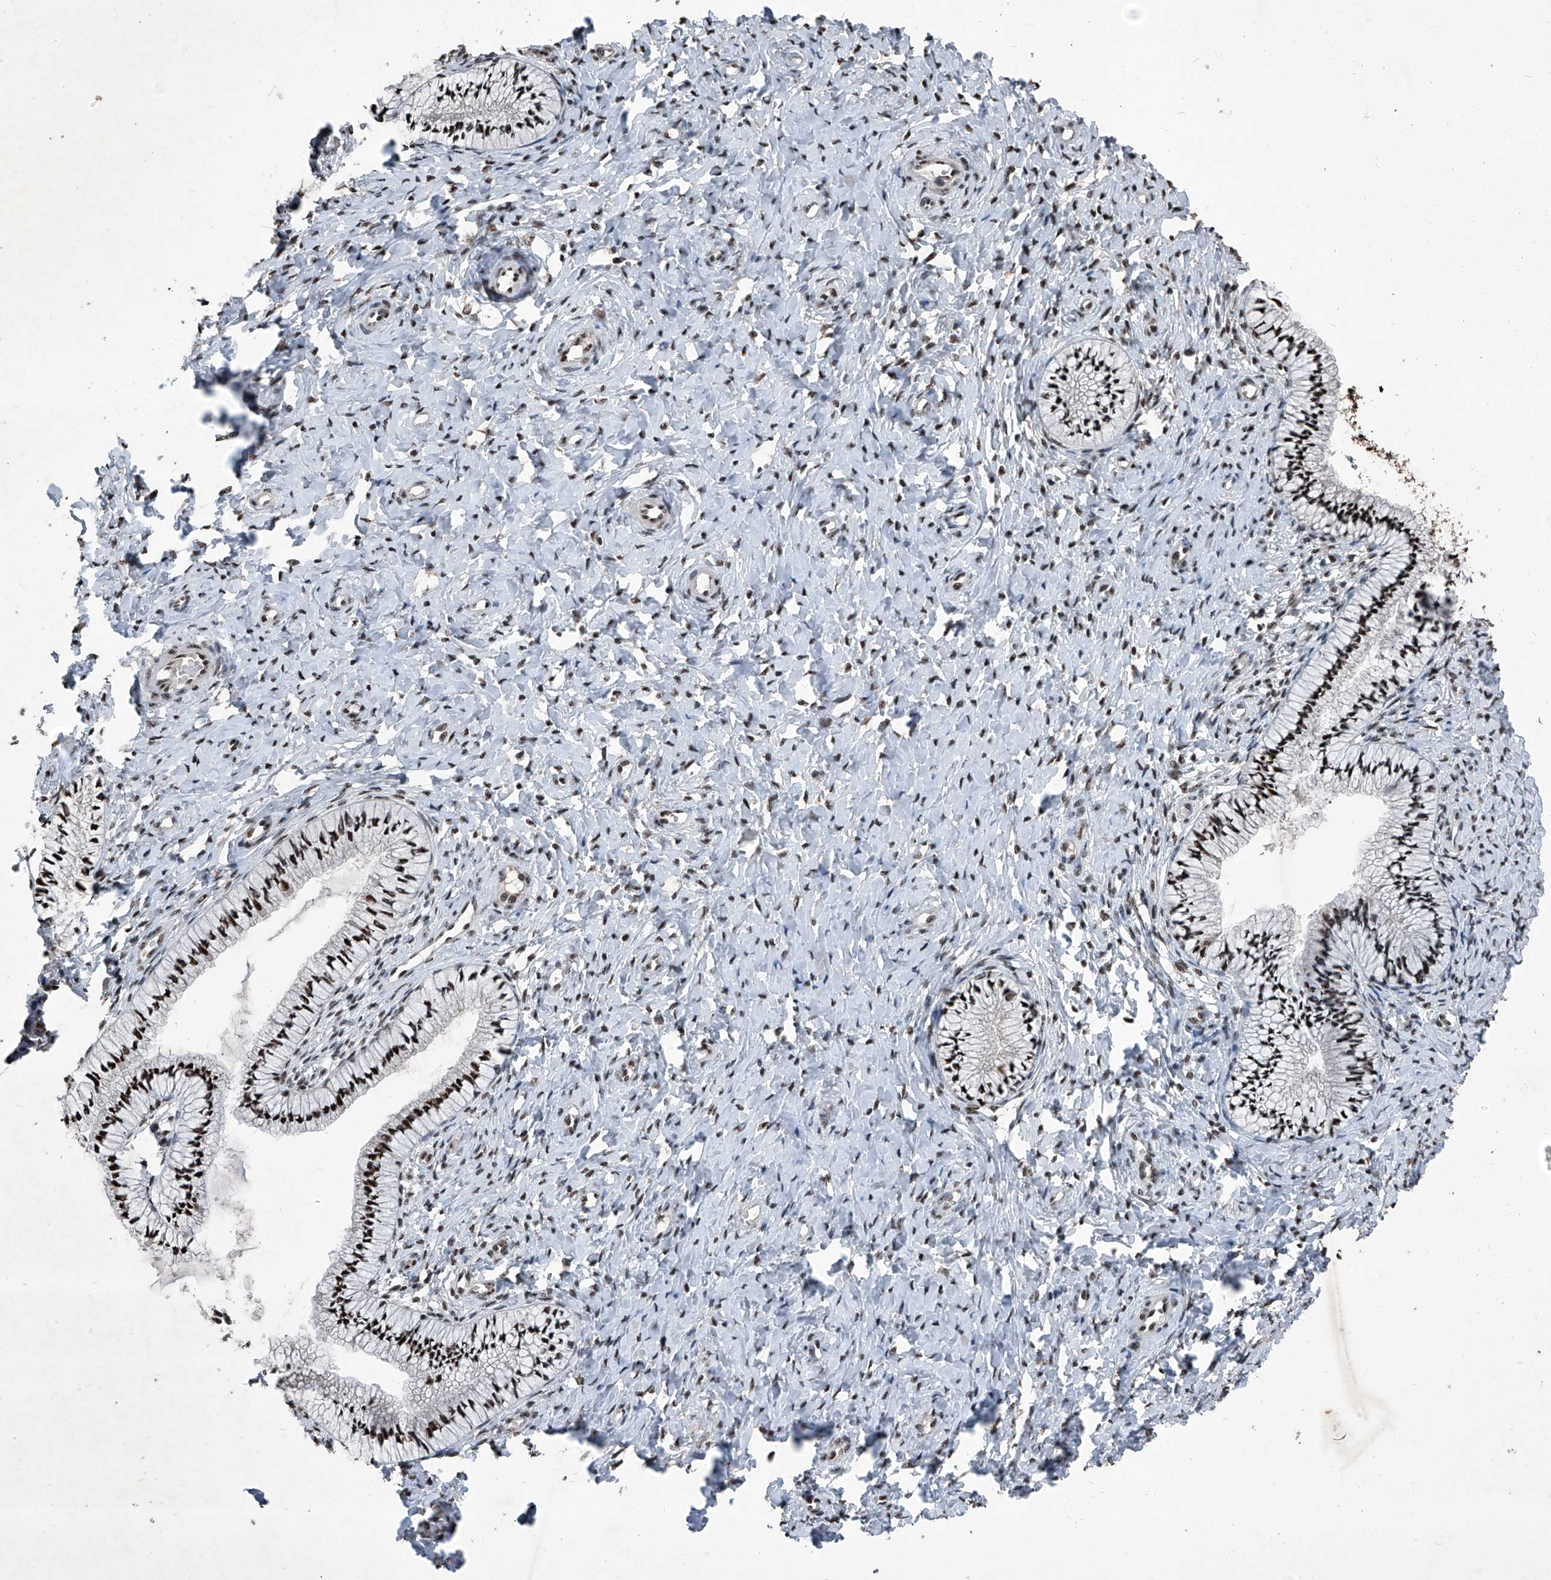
{"staining": {"intensity": "strong", "quantity": ">75%", "location": "nuclear"}, "tissue": "cervix", "cell_type": "Glandular cells", "image_type": "normal", "snomed": [{"axis": "morphology", "description": "Normal tissue, NOS"}, {"axis": "topography", "description": "Cervix"}], "caption": "Glandular cells show high levels of strong nuclear expression in about >75% of cells in unremarkable human cervix. (Brightfield microscopy of DAB IHC at high magnification).", "gene": "DDX39B", "patient": {"sex": "female", "age": 36}}